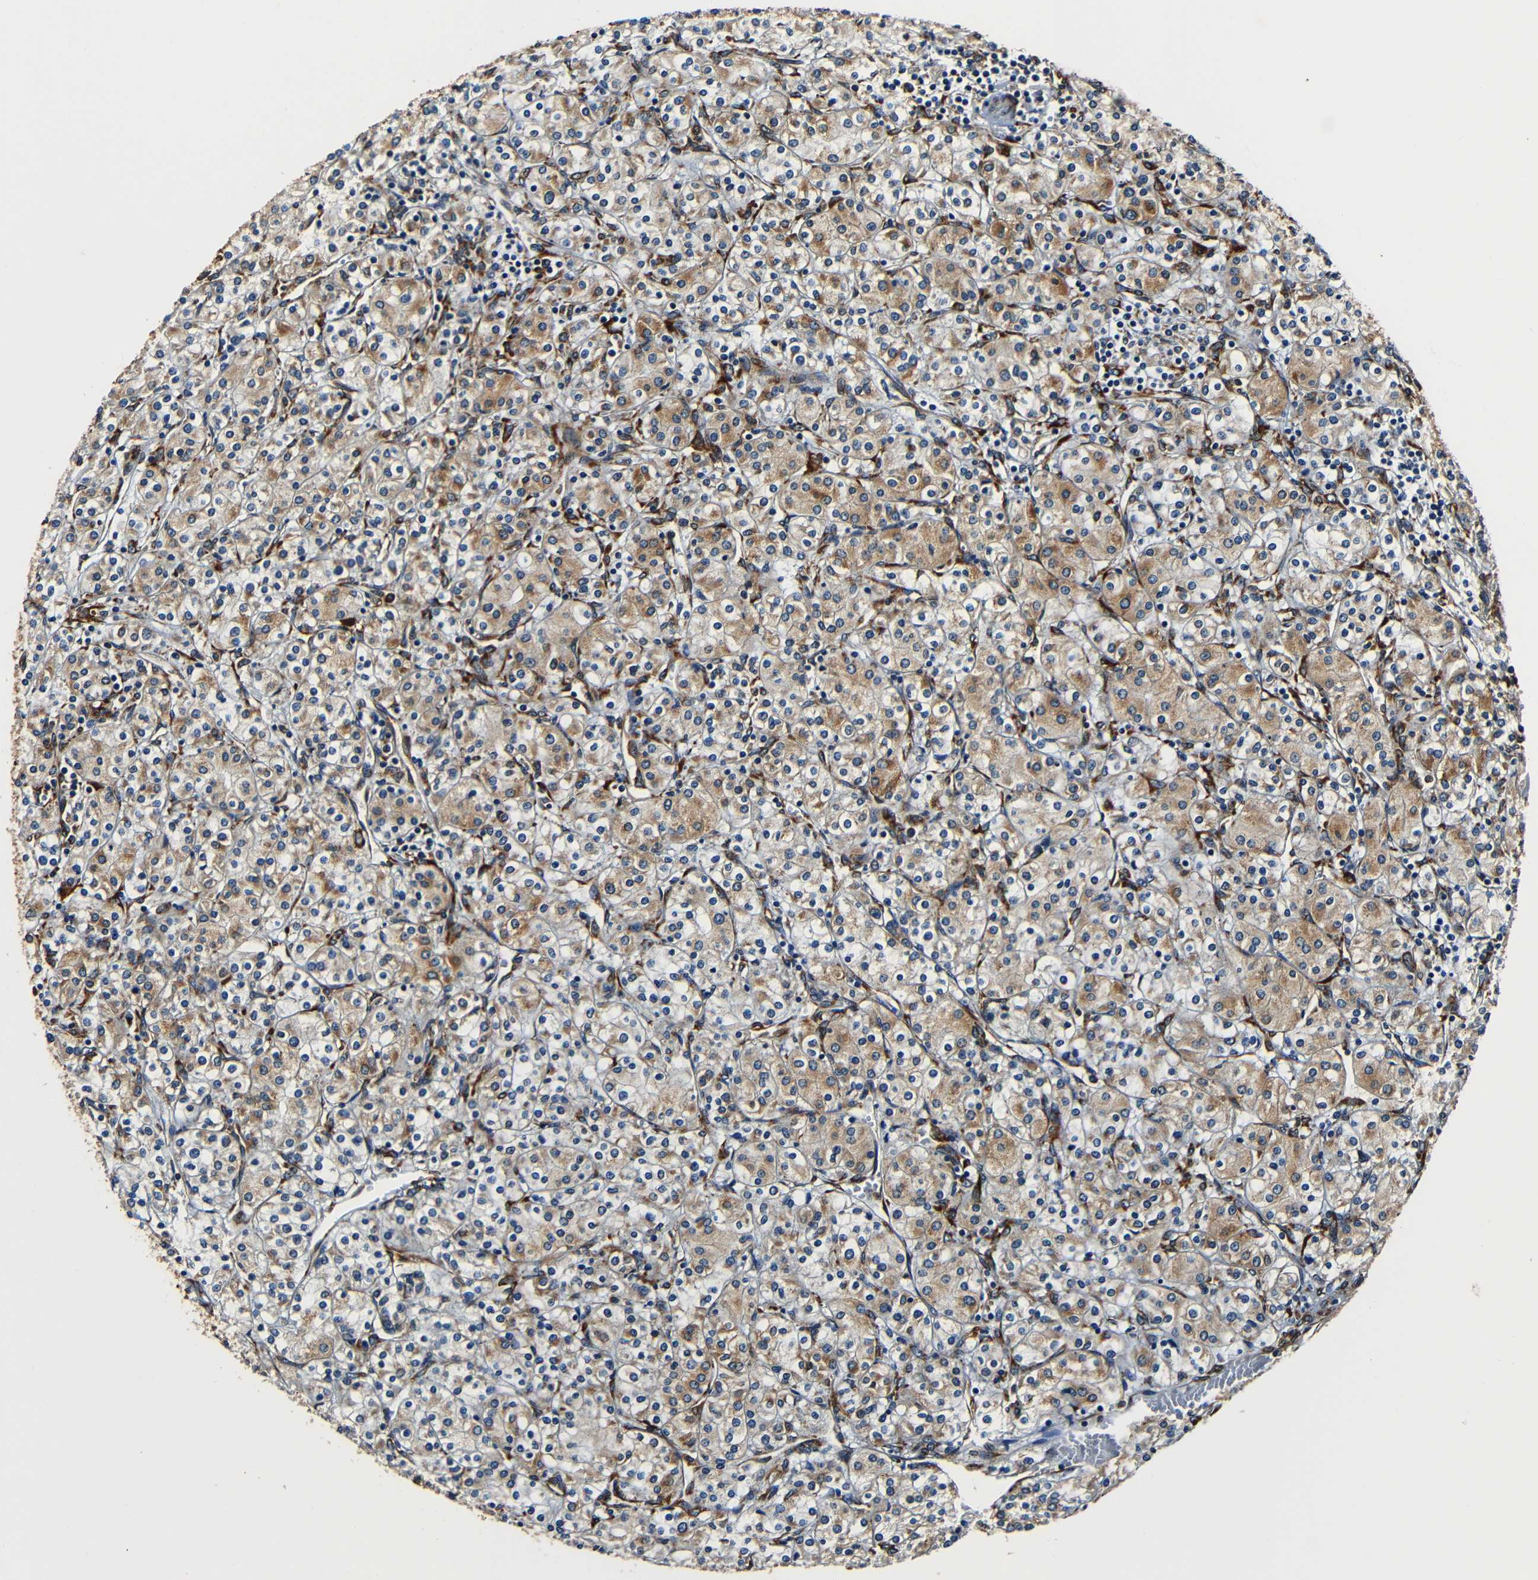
{"staining": {"intensity": "moderate", "quantity": ">75%", "location": "cytoplasmic/membranous"}, "tissue": "renal cancer", "cell_type": "Tumor cells", "image_type": "cancer", "snomed": [{"axis": "morphology", "description": "Adenocarcinoma, NOS"}, {"axis": "topography", "description": "Kidney"}], "caption": "Brown immunohistochemical staining in renal adenocarcinoma displays moderate cytoplasmic/membranous staining in approximately >75% of tumor cells.", "gene": "RRBP1", "patient": {"sex": "male", "age": 77}}